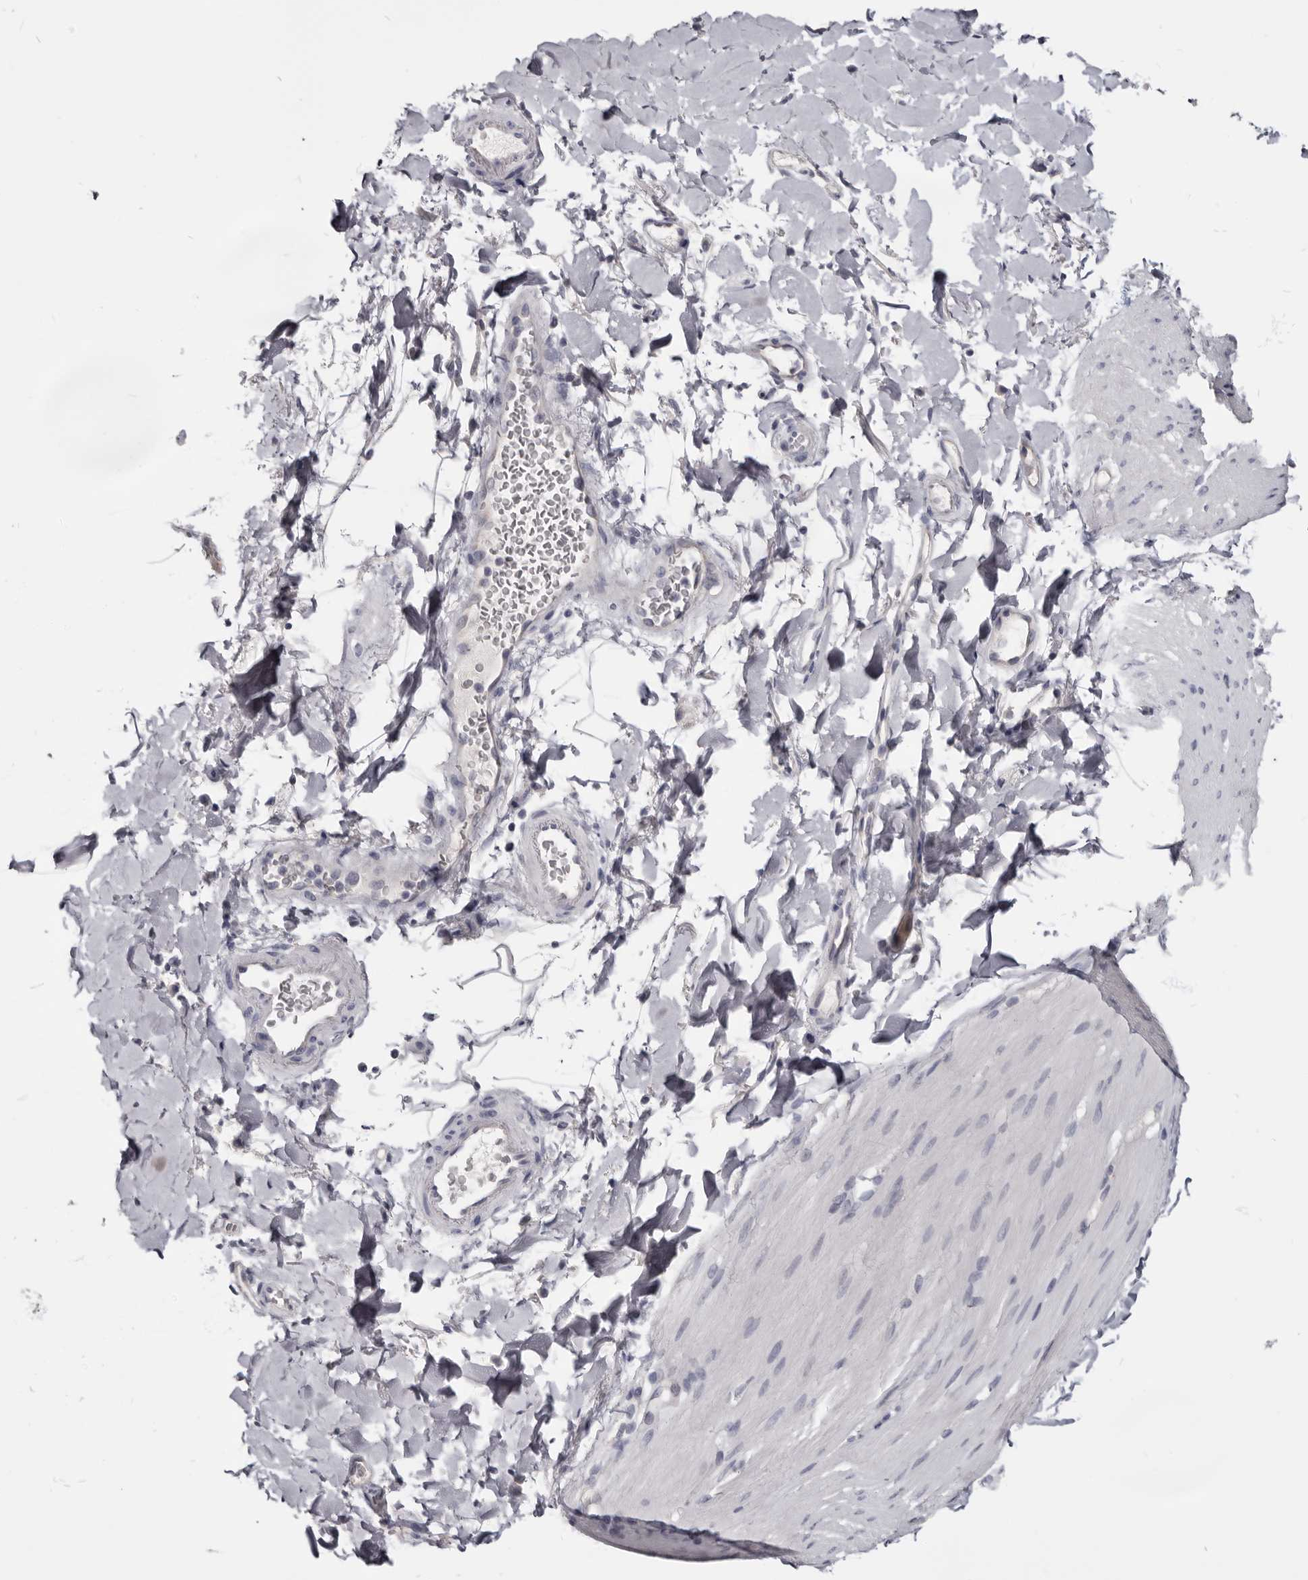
{"staining": {"intensity": "negative", "quantity": "none", "location": "none"}, "tissue": "smooth muscle", "cell_type": "Smooth muscle cells", "image_type": "normal", "snomed": [{"axis": "morphology", "description": "Normal tissue, NOS"}, {"axis": "topography", "description": "Smooth muscle"}, {"axis": "topography", "description": "Small intestine"}], "caption": "Immunohistochemistry photomicrograph of benign smooth muscle stained for a protein (brown), which exhibits no positivity in smooth muscle cells. (DAB (3,3'-diaminobenzidine) IHC visualized using brightfield microscopy, high magnification).", "gene": "CGN", "patient": {"sex": "female", "age": 84}}